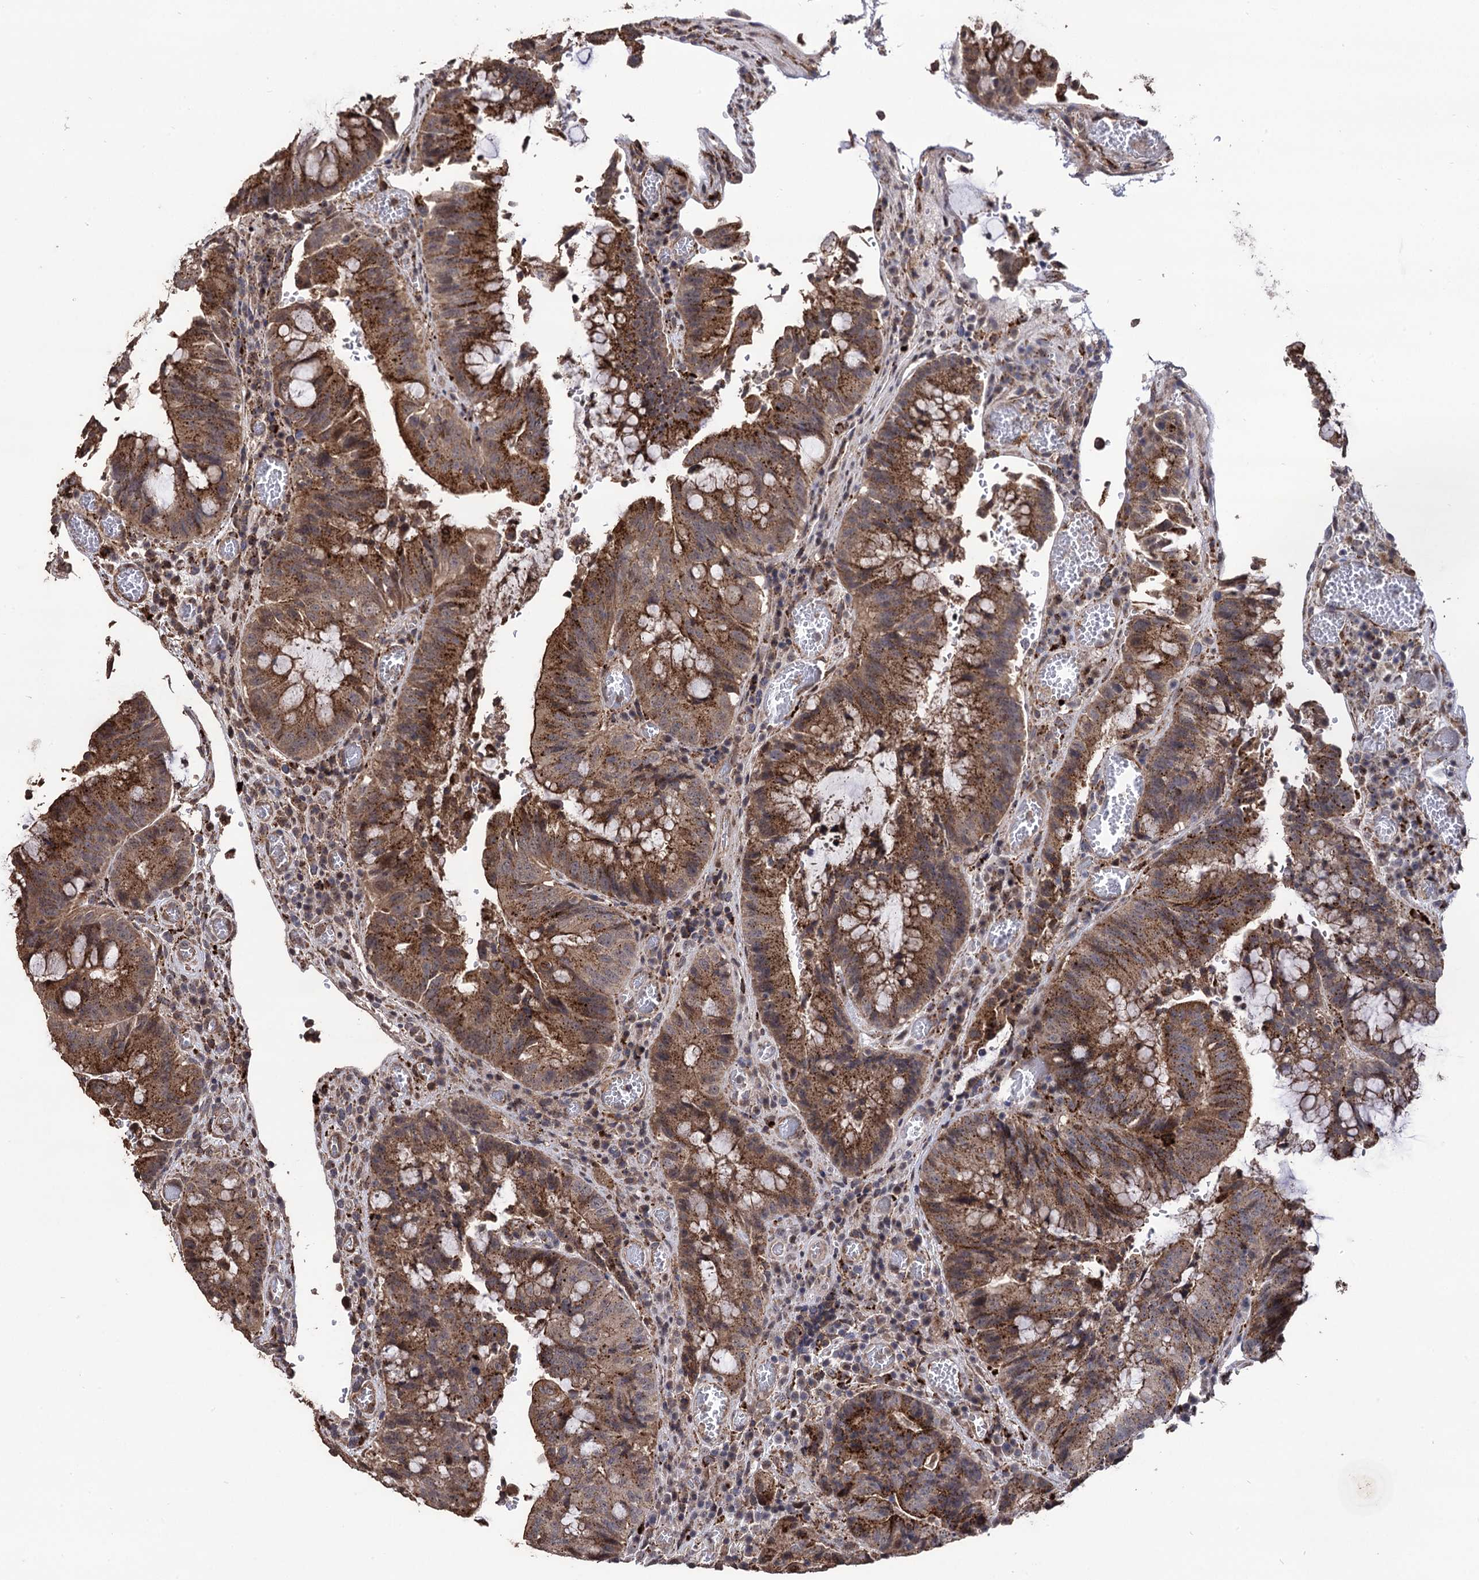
{"staining": {"intensity": "moderate", "quantity": ">75%", "location": "cytoplasmic/membranous"}, "tissue": "colorectal cancer", "cell_type": "Tumor cells", "image_type": "cancer", "snomed": [{"axis": "morphology", "description": "Adenocarcinoma, NOS"}, {"axis": "topography", "description": "Rectum"}], "caption": "IHC image of adenocarcinoma (colorectal) stained for a protein (brown), which exhibits medium levels of moderate cytoplasmic/membranous positivity in approximately >75% of tumor cells.", "gene": "MICAL2", "patient": {"sex": "male", "age": 69}}